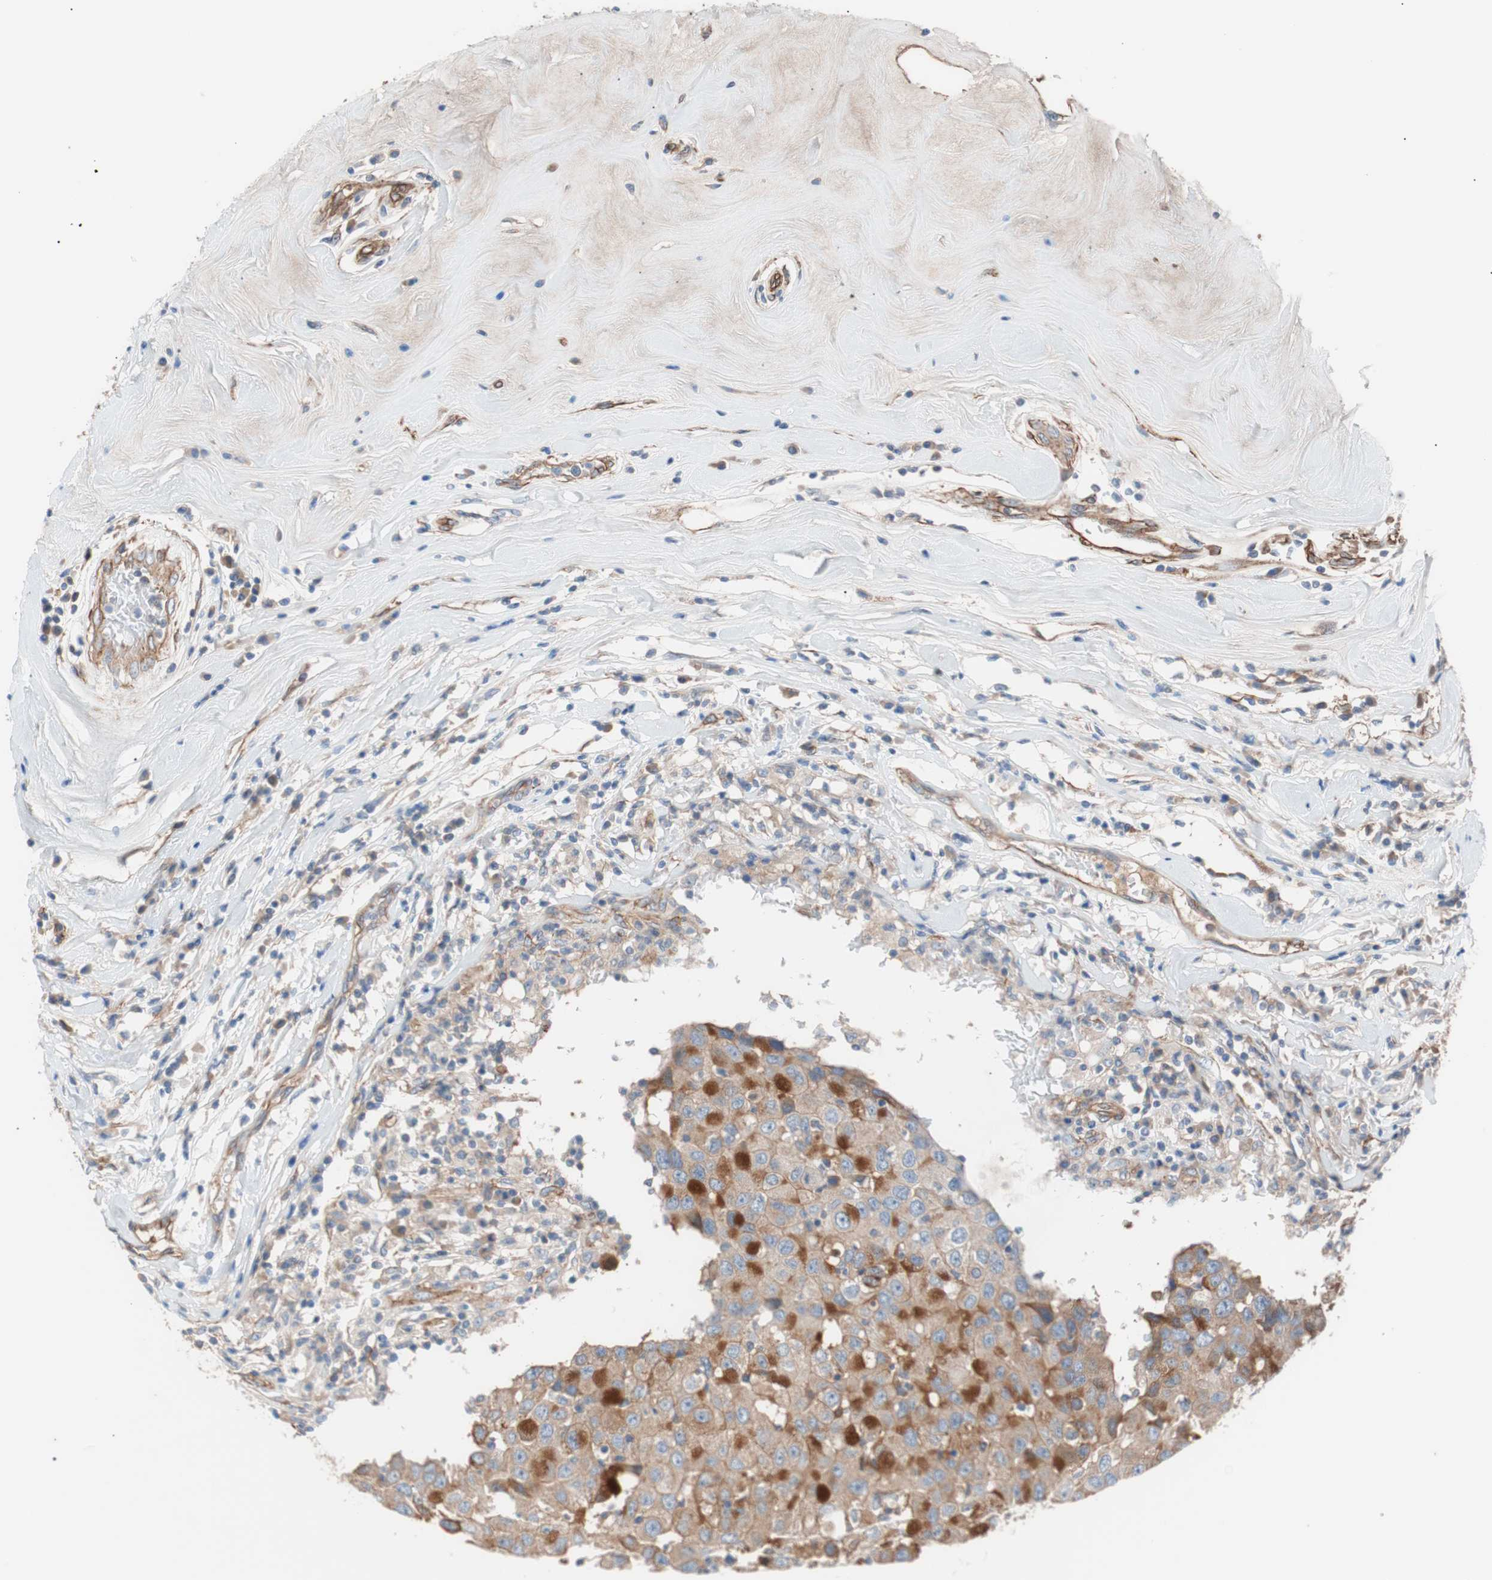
{"staining": {"intensity": "moderate", "quantity": ">75%", "location": "cytoplasmic/membranous"}, "tissue": "breast cancer", "cell_type": "Tumor cells", "image_type": "cancer", "snomed": [{"axis": "morphology", "description": "Duct carcinoma"}, {"axis": "topography", "description": "Breast"}], "caption": "Breast intraductal carcinoma stained for a protein exhibits moderate cytoplasmic/membranous positivity in tumor cells.", "gene": "SPINT1", "patient": {"sex": "female", "age": 27}}